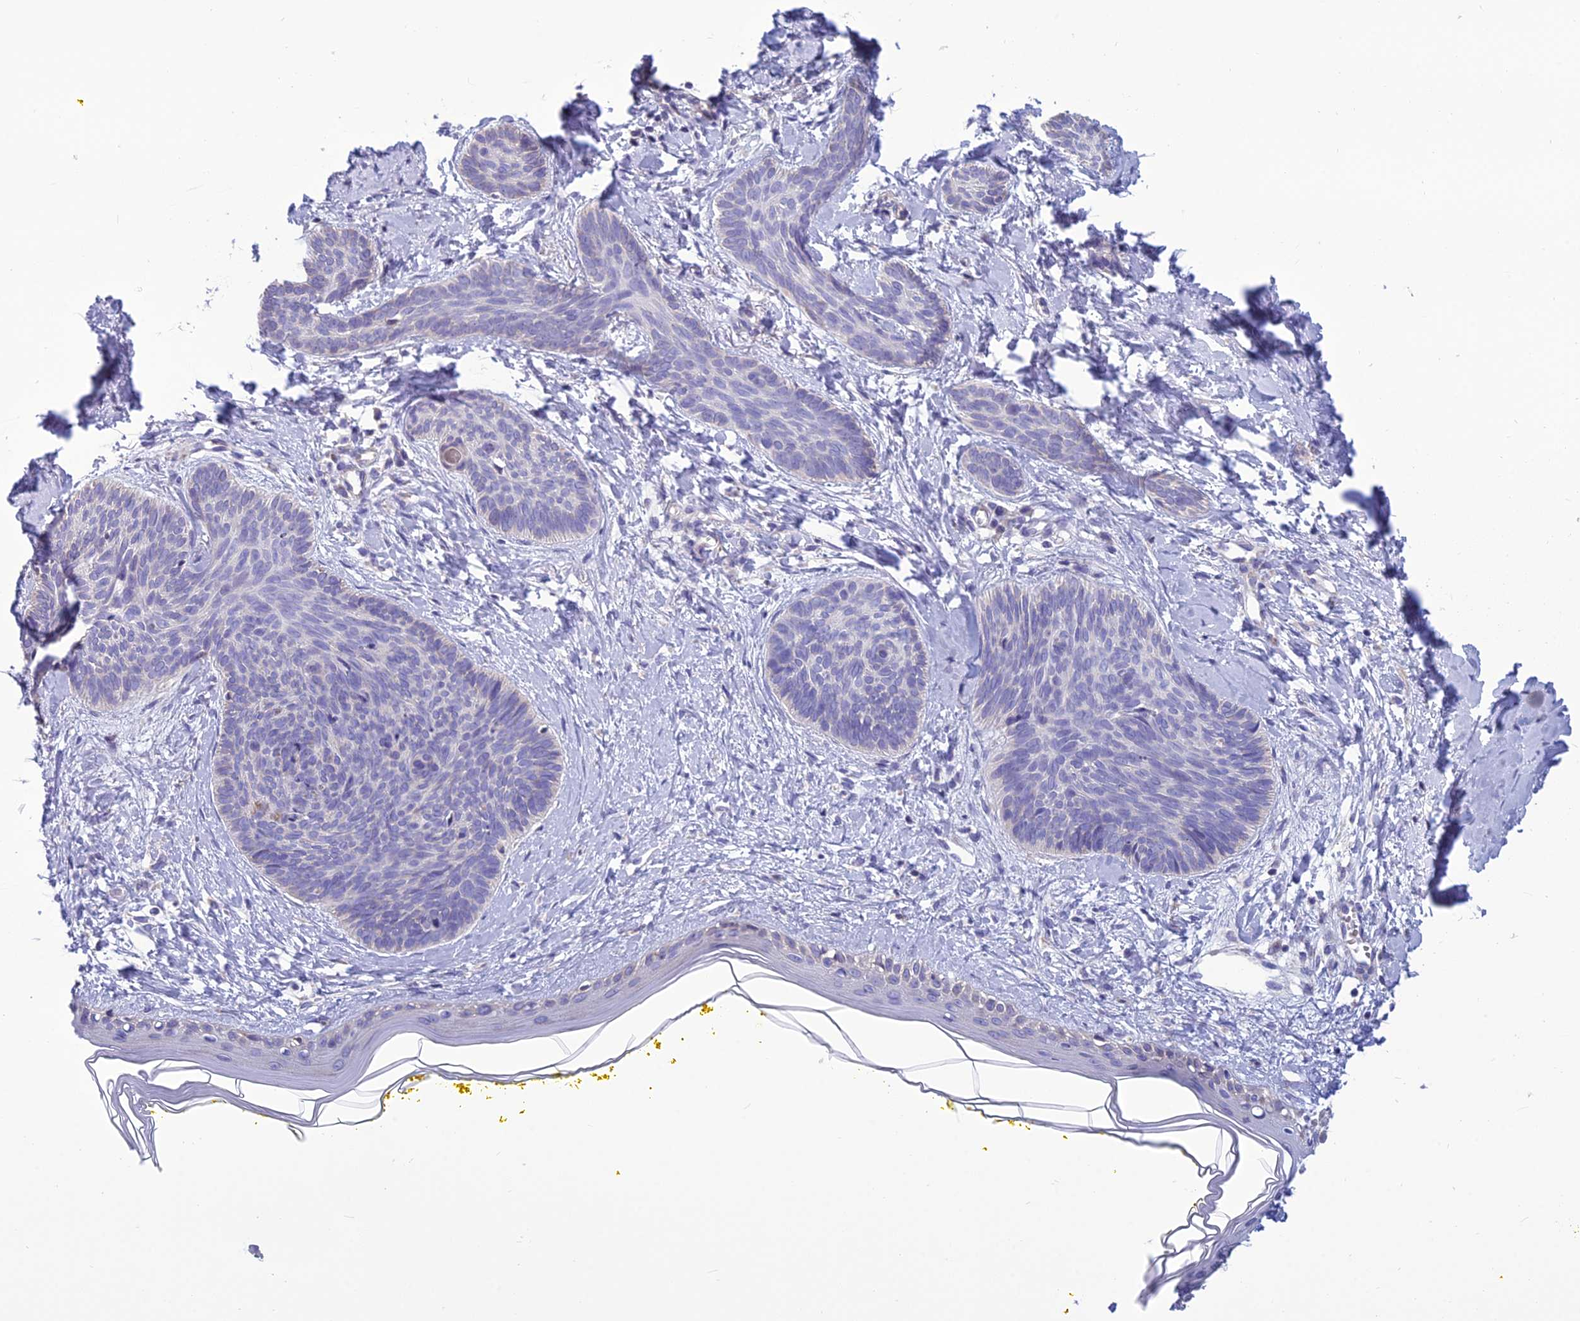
{"staining": {"intensity": "negative", "quantity": "none", "location": "none"}, "tissue": "skin cancer", "cell_type": "Tumor cells", "image_type": "cancer", "snomed": [{"axis": "morphology", "description": "Basal cell carcinoma"}, {"axis": "topography", "description": "Skin"}], "caption": "This is an immunohistochemistry (IHC) histopathology image of basal cell carcinoma (skin). There is no positivity in tumor cells.", "gene": "BHMT2", "patient": {"sex": "female", "age": 81}}